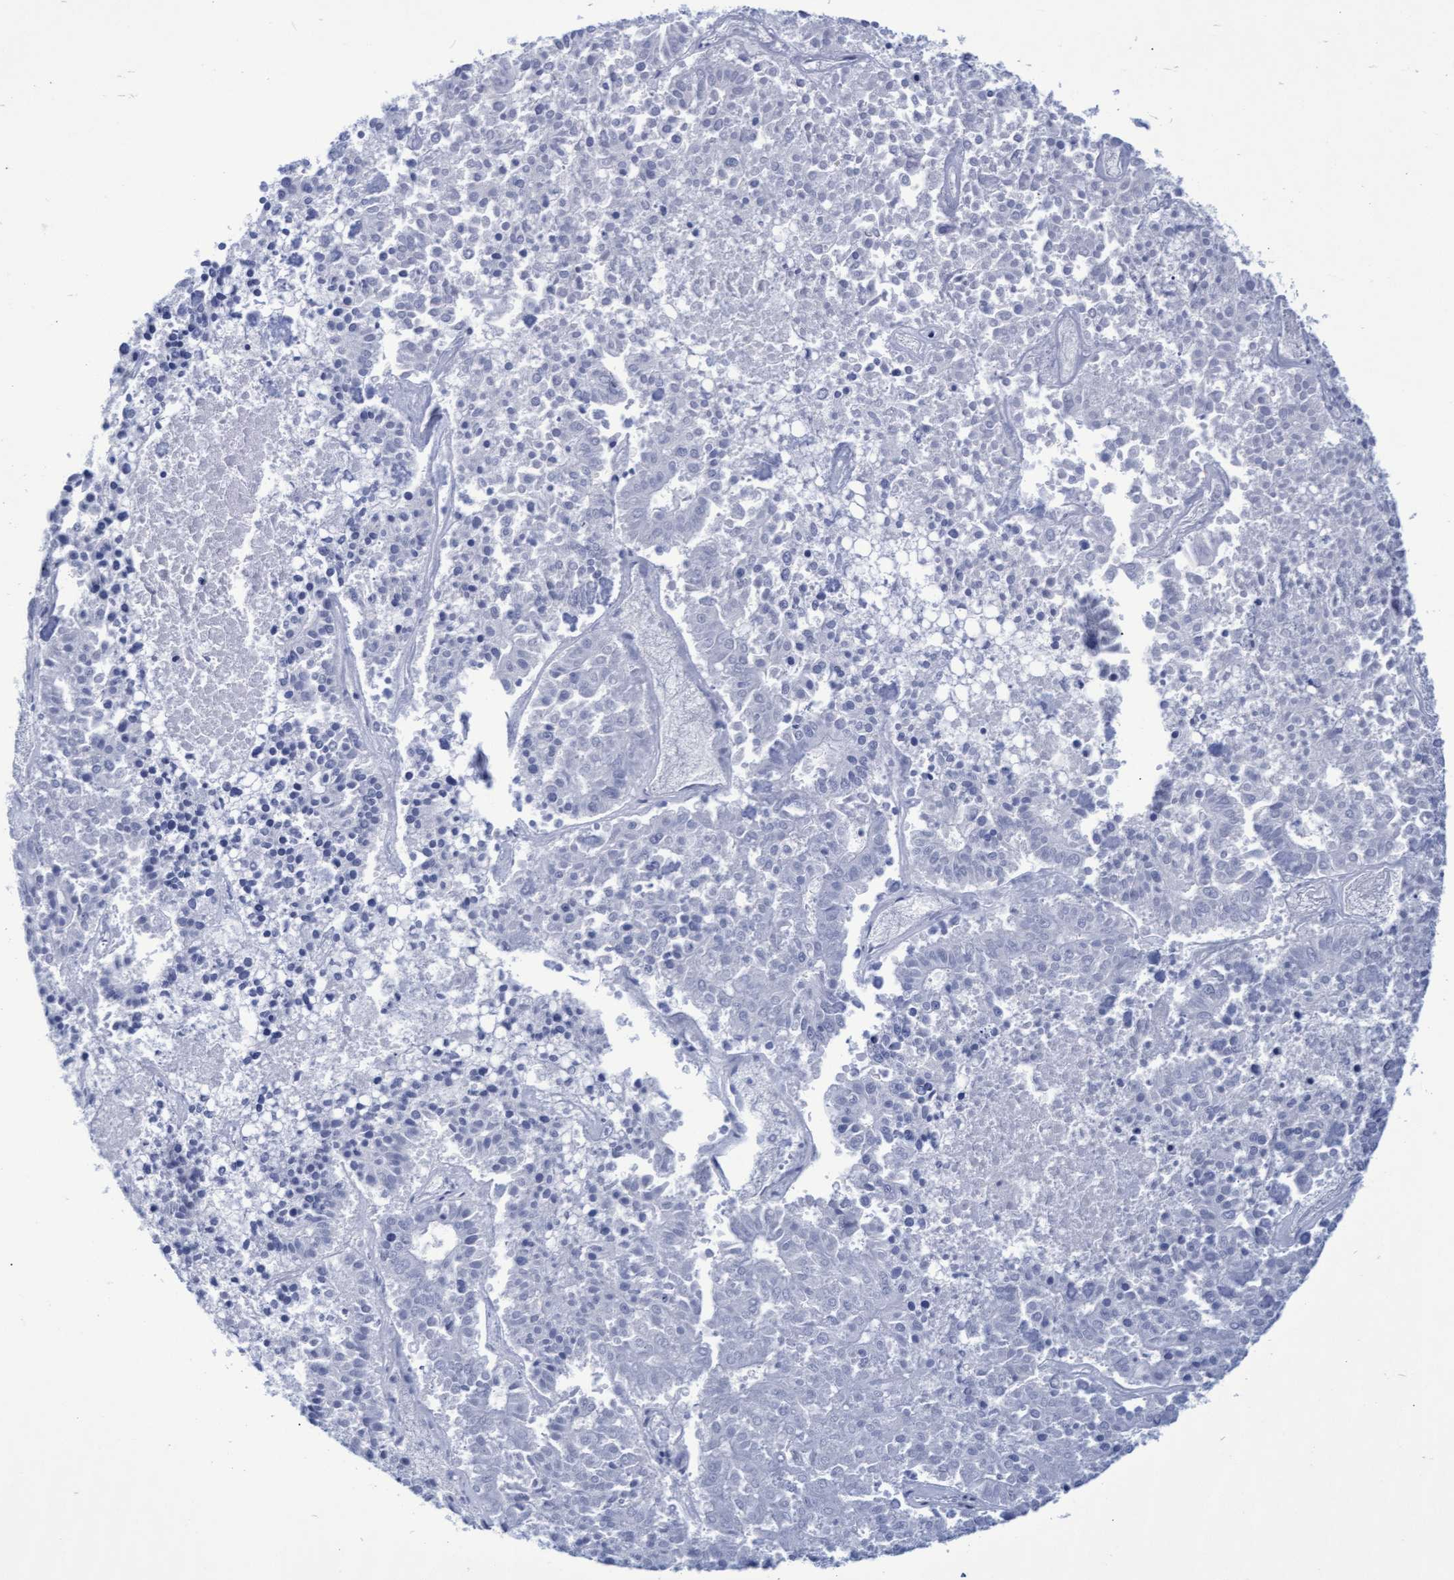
{"staining": {"intensity": "negative", "quantity": "none", "location": "none"}, "tissue": "pancreatic cancer", "cell_type": "Tumor cells", "image_type": "cancer", "snomed": [{"axis": "morphology", "description": "Adenocarcinoma, NOS"}, {"axis": "topography", "description": "Pancreas"}], "caption": "Pancreatic cancer (adenocarcinoma) was stained to show a protein in brown. There is no significant staining in tumor cells.", "gene": "INSL6", "patient": {"sex": "male", "age": 50}}